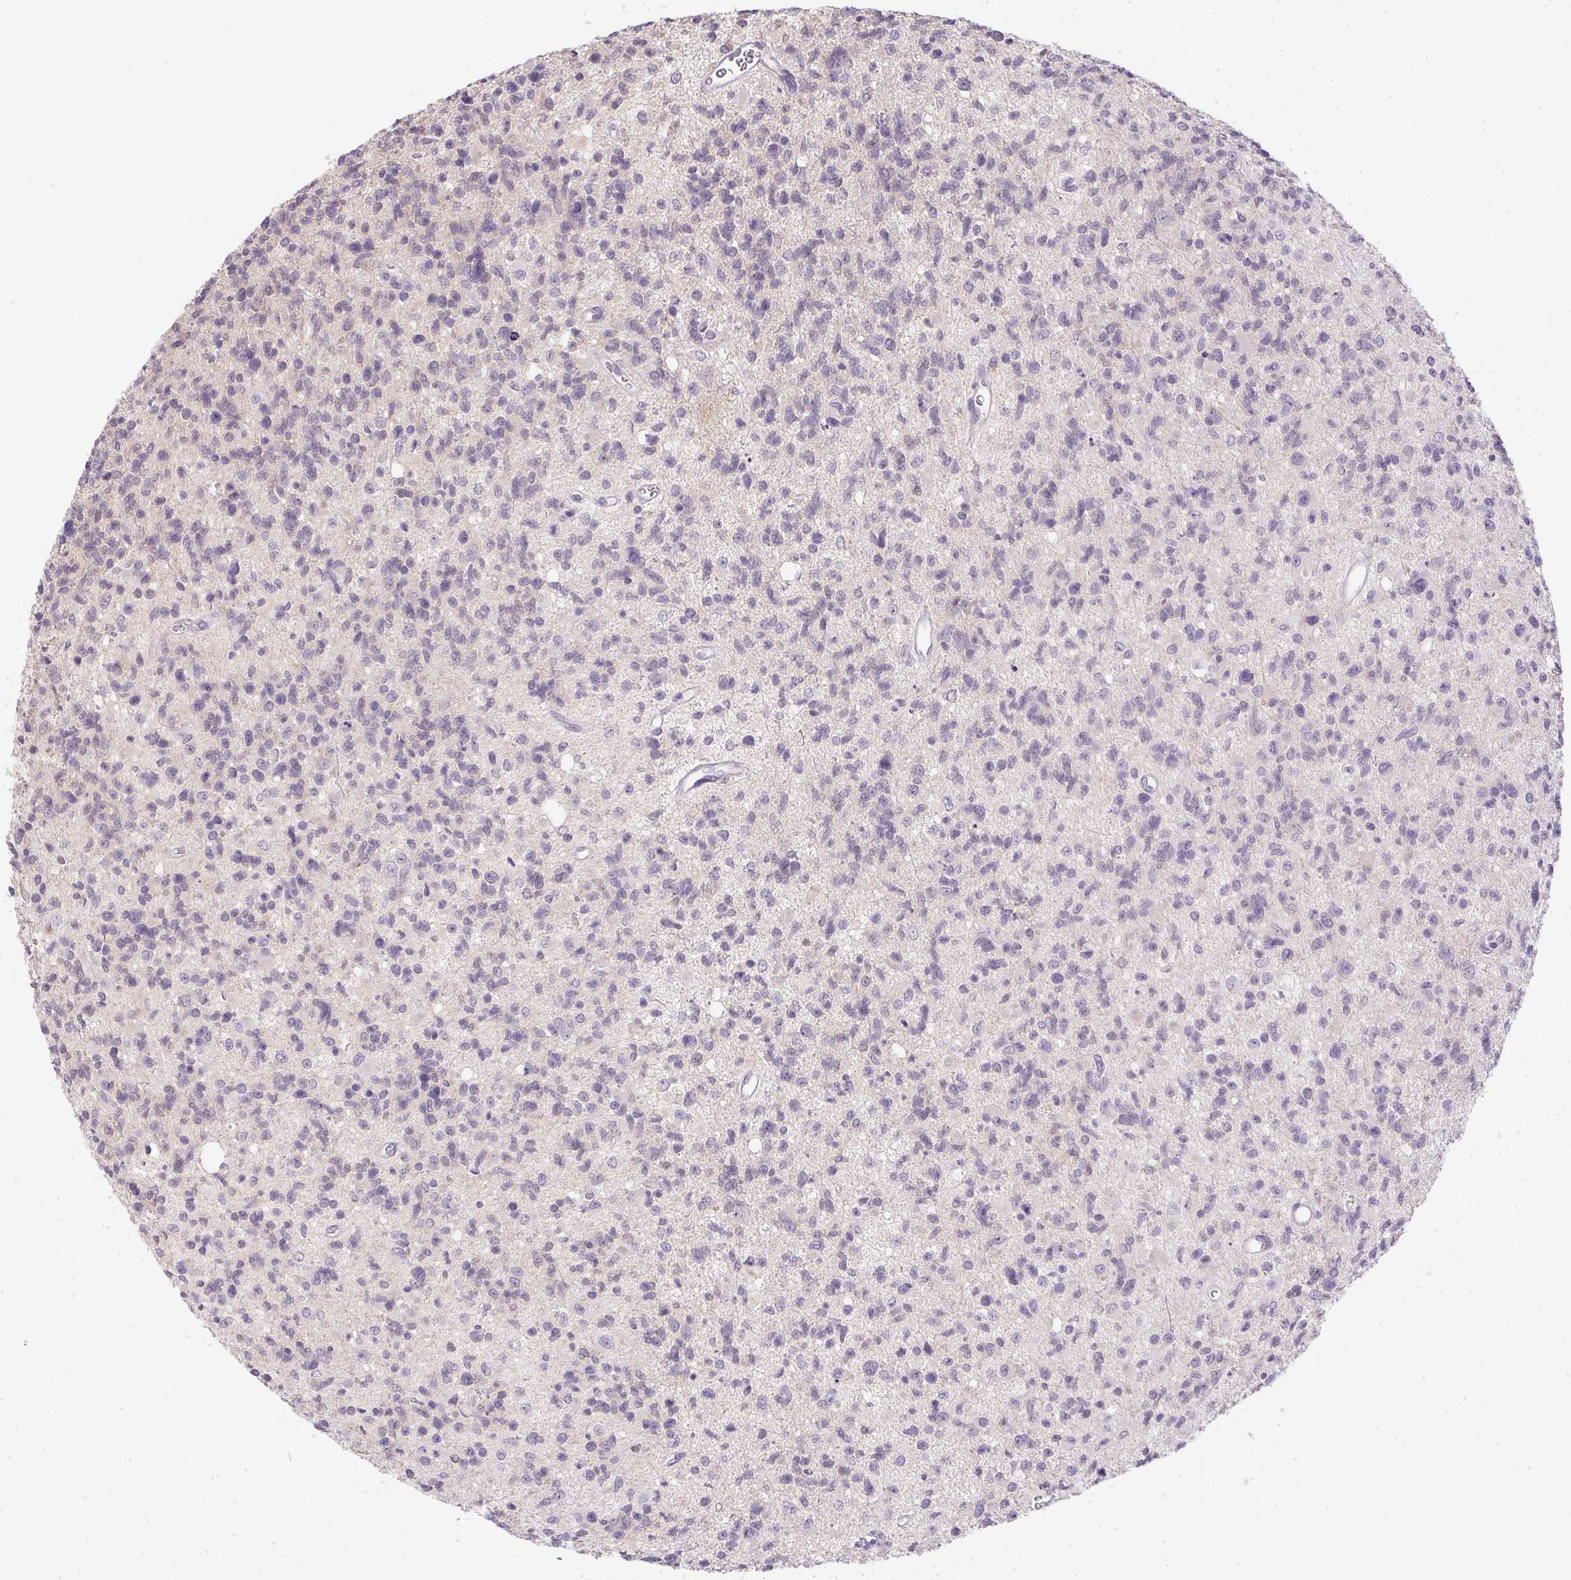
{"staining": {"intensity": "negative", "quantity": "none", "location": "none"}, "tissue": "glioma", "cell_type": "Tumor cells", "image_type": "cancer", "snomed": [{"axis": "morphology", "description": "Glioma, malignant, High grade"}, {"axis": "topography", "description": "Brain"}], "caption": "Histopathology image shows no protein staining in tumor cells of malignant glioma (high-grade) tissue.", "gene": "DNAJC5G", "patient": {"sex": "male", "age": 29}}